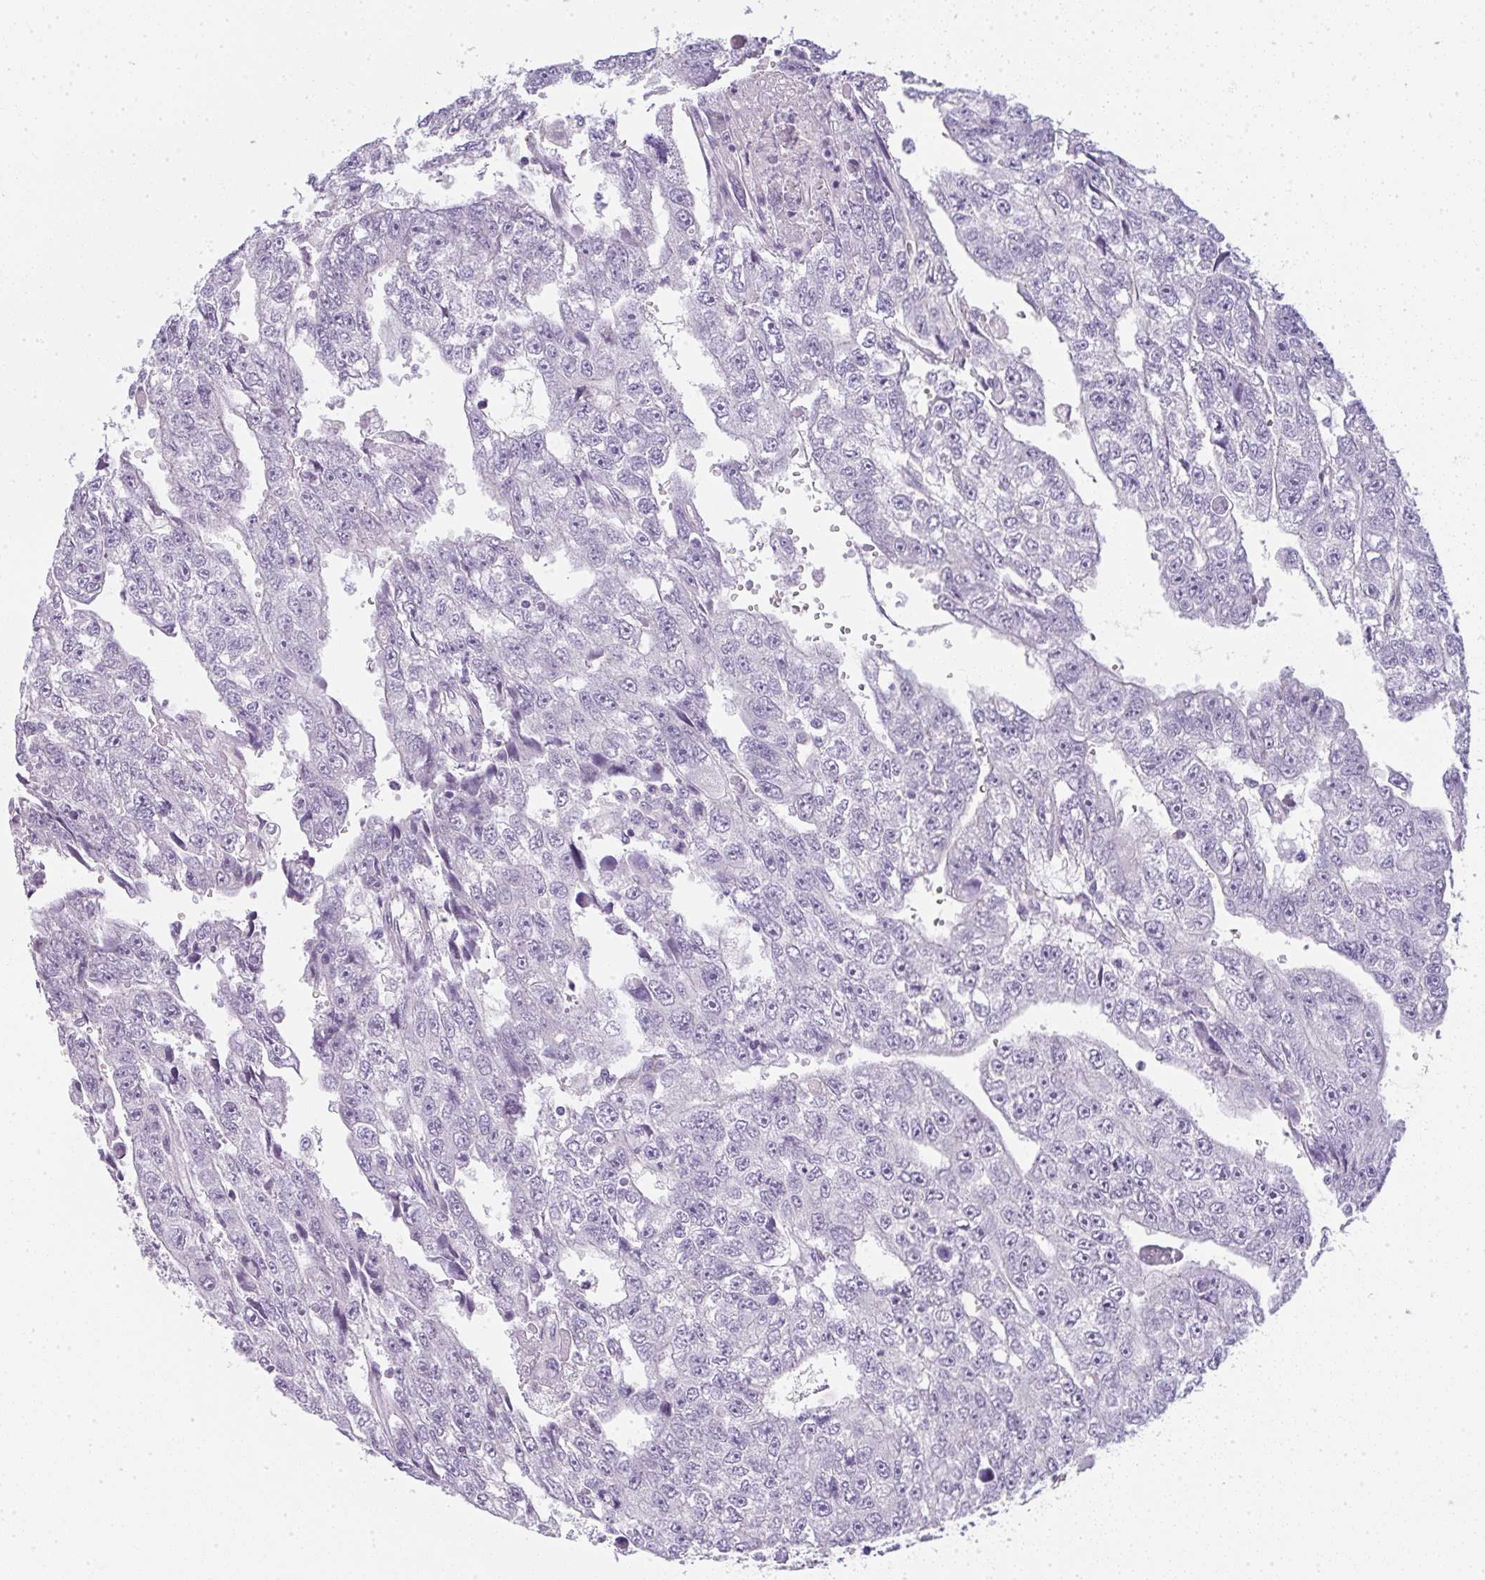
{"staining": {"intensity": "negative", "quantity": "none", "location": "none"}, "tissue": "testis cancer", "cell_type": "Tumor cells", "image_type": "cancer", "snomed": [{"axis": "morphology", "description": "Carcinoma, Embryonal, NOS"}, {"axis": "topography", "description": "Testis"}], "caption": "Testis cancer stained for a protein using IHC reveals no positivity tumor cells.", "gene": "LPAR4", "patient": {"sex": "male", "age": 20}}